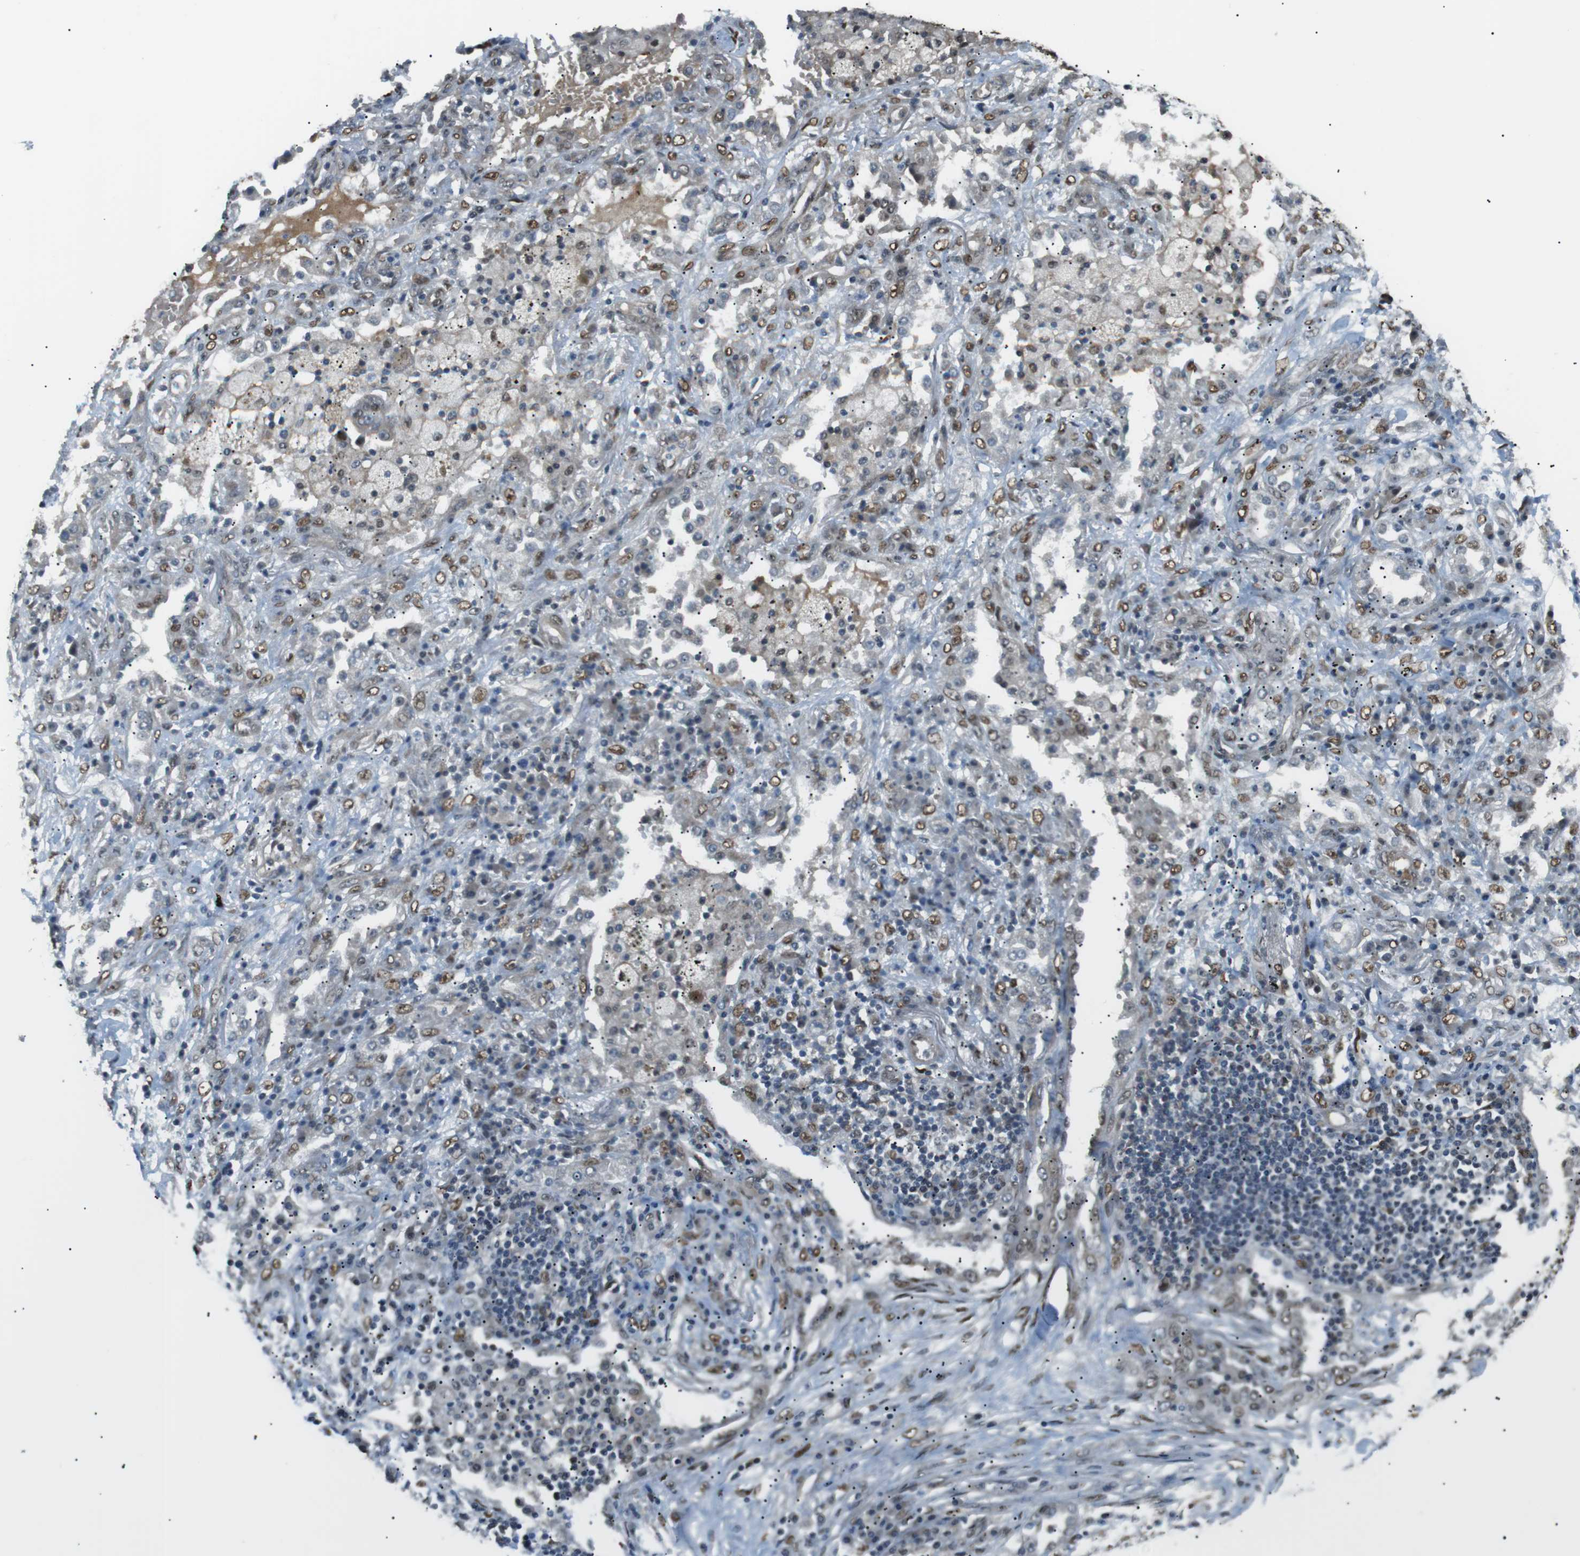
{"staining": {"intensity": "weak", "quantity": ">75%", "location": "nuclear"}, "tissue": "lung cancer", "cell_type": "Tumor cells", "image_type": "cancer", "snomed": [{"axis": "morphology", "description": "Squamous cell carcinoma, NOS"}, {"axis": "topography", "description": "Lung"}], "caption": "This is a micrograph of immunohistochemistry (IHC) staining of squamous cell carcinoma (lung), which shows weak staining in the nuclear of tumor cells.", "gene": "SRPK2", "patient": {"sex": "female", "age": 63}}